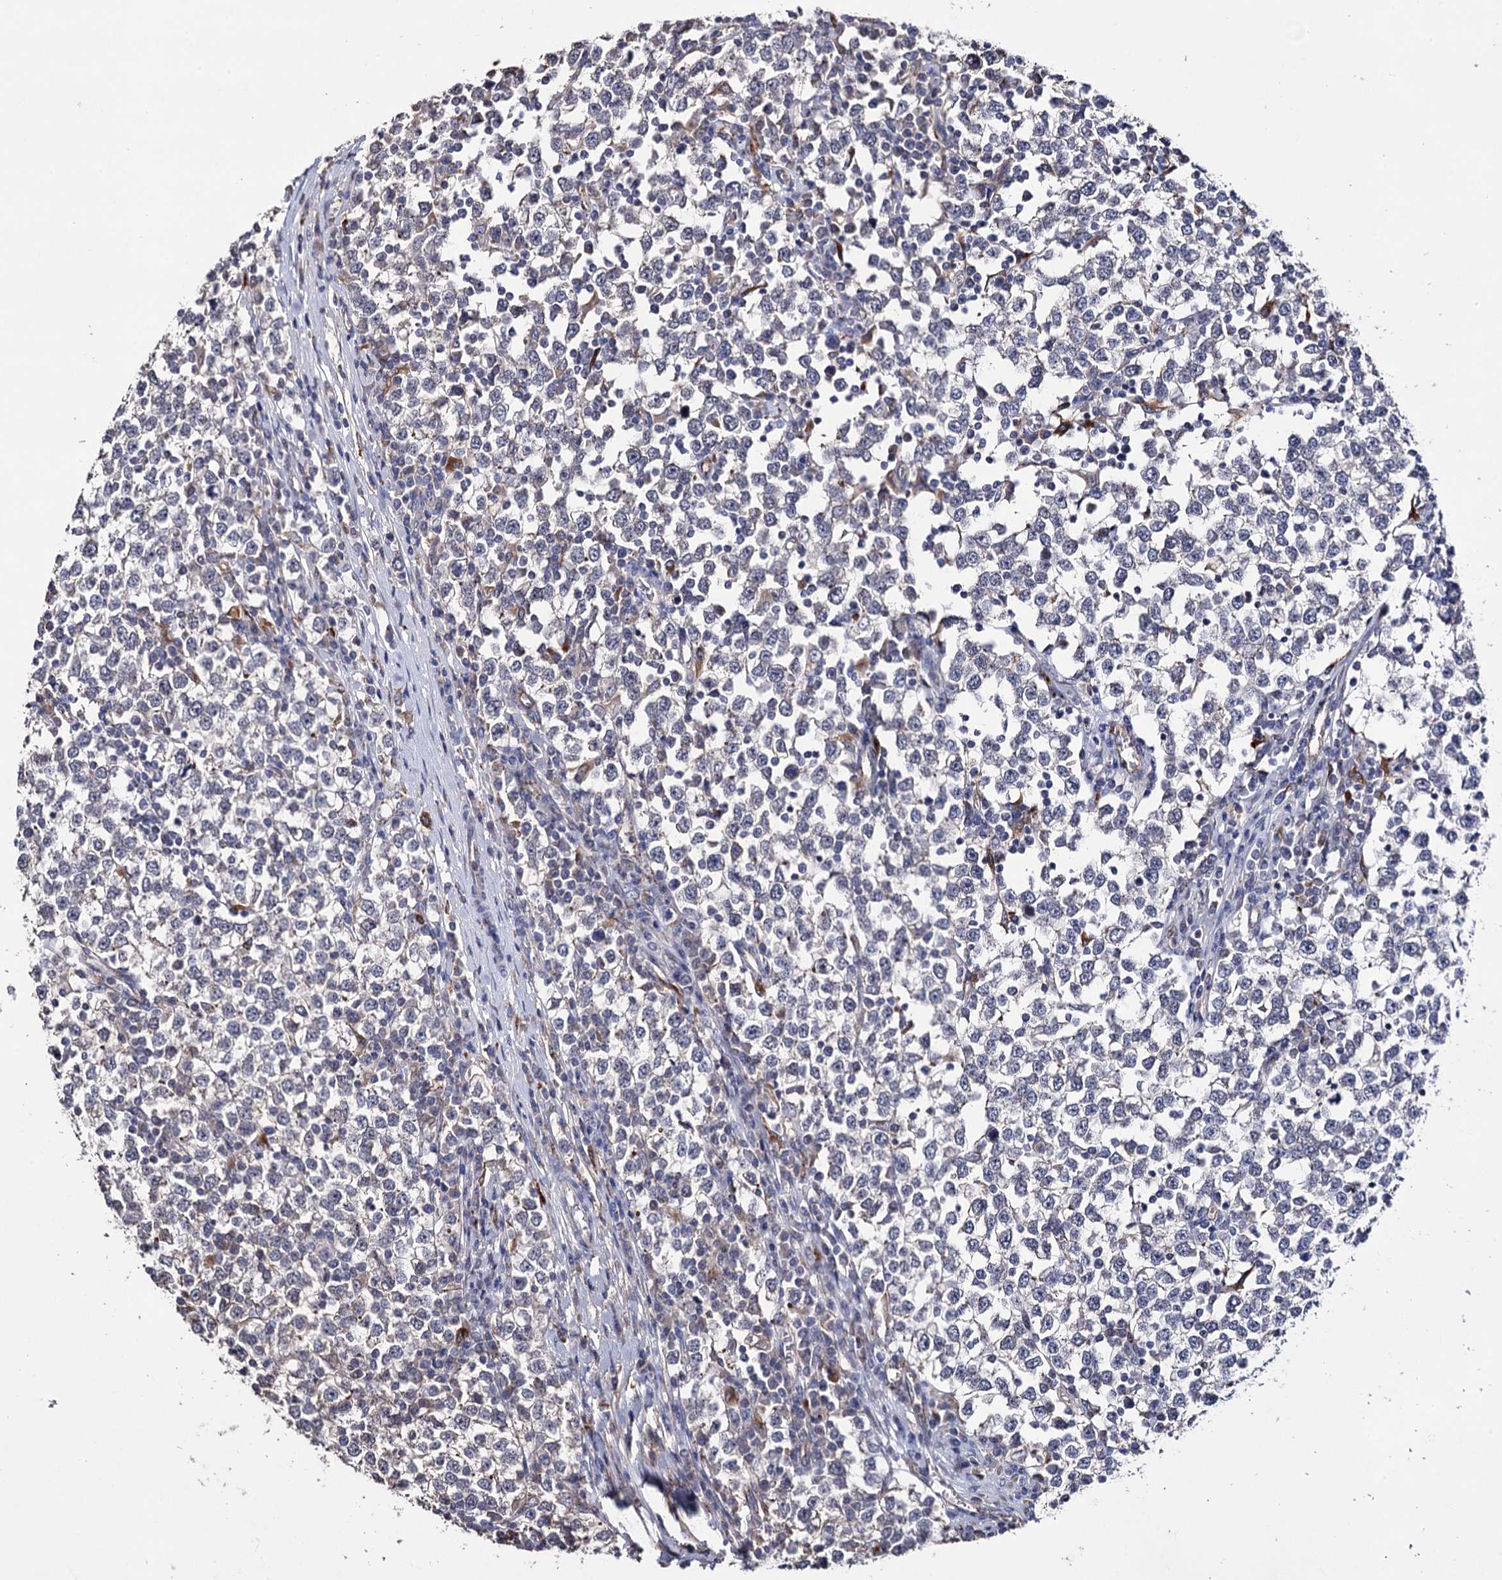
{"staining": {"intensity": "negative", "quantity": "none", "location": "none"}, "tissue": "testis cancer", "cell_type": "Tumor cells", "image_type": "cancer", "snomed": [{"axis": "morphology", "description": "Seminoma, NOS"}, {"axis": "topography", "description": "Testis"}], "caption": "An immunohistochemistry (IHC) histopathology image of testis seminoma is shown. There is no staining in tumor cells of testis seminoma.", "gene": "MICAL2", "patient": {"sex": "male", "age": 65}}